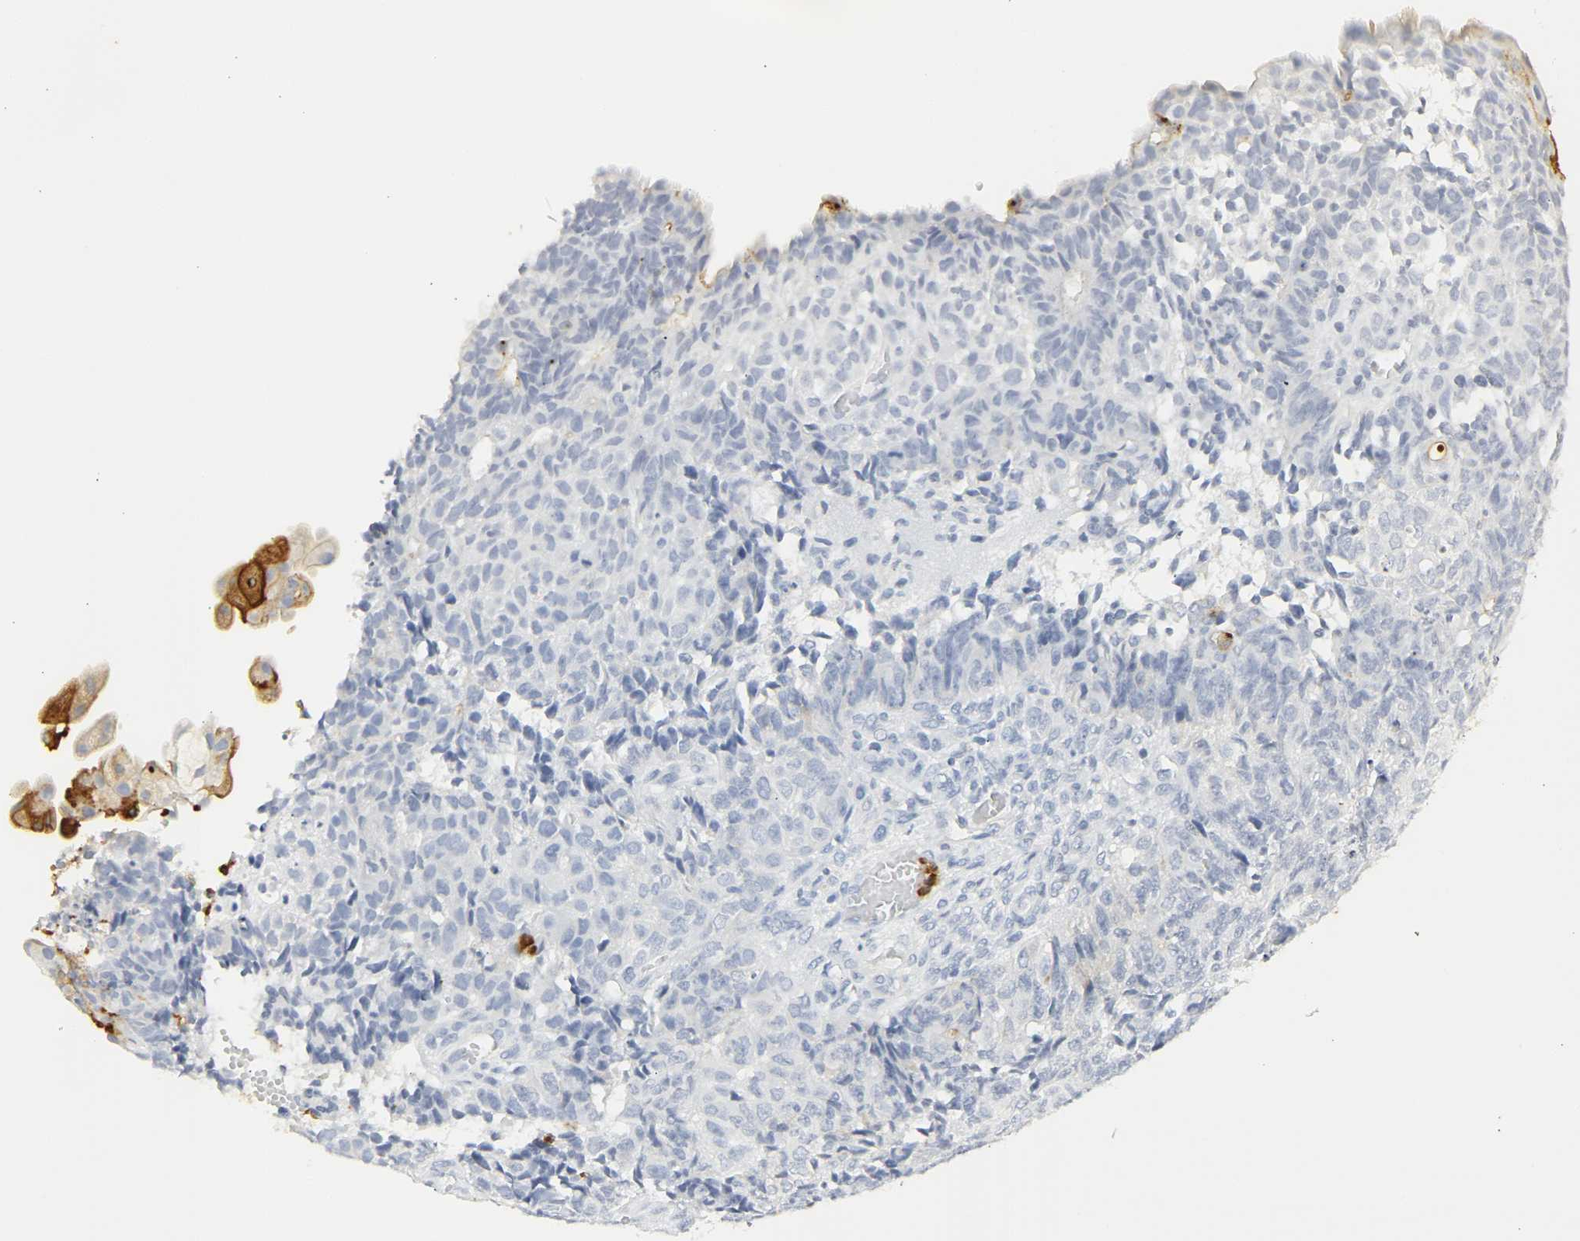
{"staining": {"intensity": "negative", "quantity": "none", "location": "none"}, "tissue": "endometrial cancer", "cell_type": "Tumor cells", "image_type": "cancer", "snomed": [{"axis": "morphology", "description": "Adenocarcinoma, NOS"}, {"axis": "topography", "description": "Endometrium"}], "caption": "Tumor cells are negative for brown protein staining in endometrial cancer (adenocarcinoma).", "gene": "CEACAM5", "patient": {"sex": "female", "age": 32}}